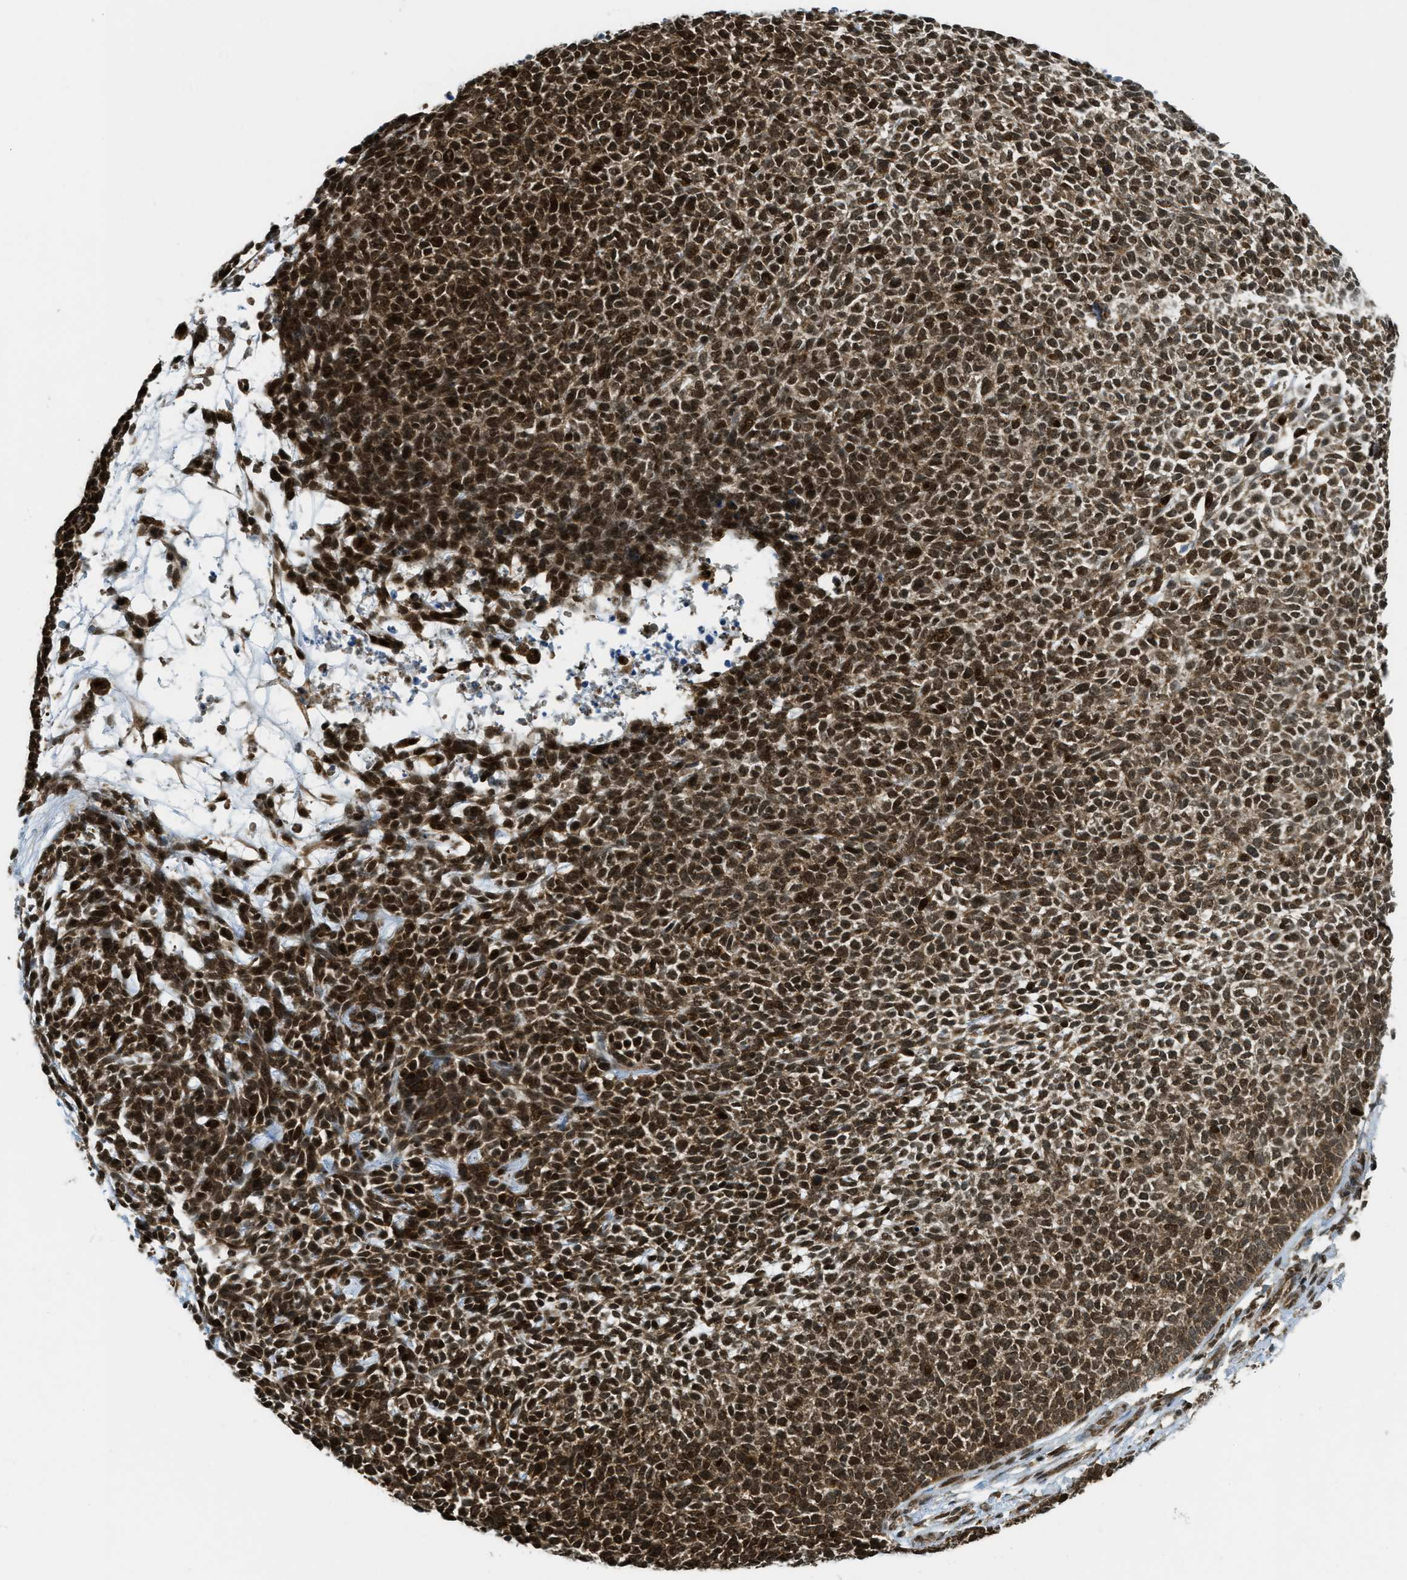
{"staining": {"intensity": "strong", "quantity": ">75%", "location": "nuclear"}, "tissue": "skin cancer", "cell_type": "Tumor cells", "image_type": "cancer", "snomed": [{"axis": "morphology", "description": "Basal cell carcinoma"}, {"axis": "topography", "description": "Skin"}], "caption": "Skin cancer tissue shows strong nuclear expression in approximately >75% of tumor cells, visualized by immunohistochemistry.", "gene": "TNPO1", "patient": {"sex": "female", "age": 84}}